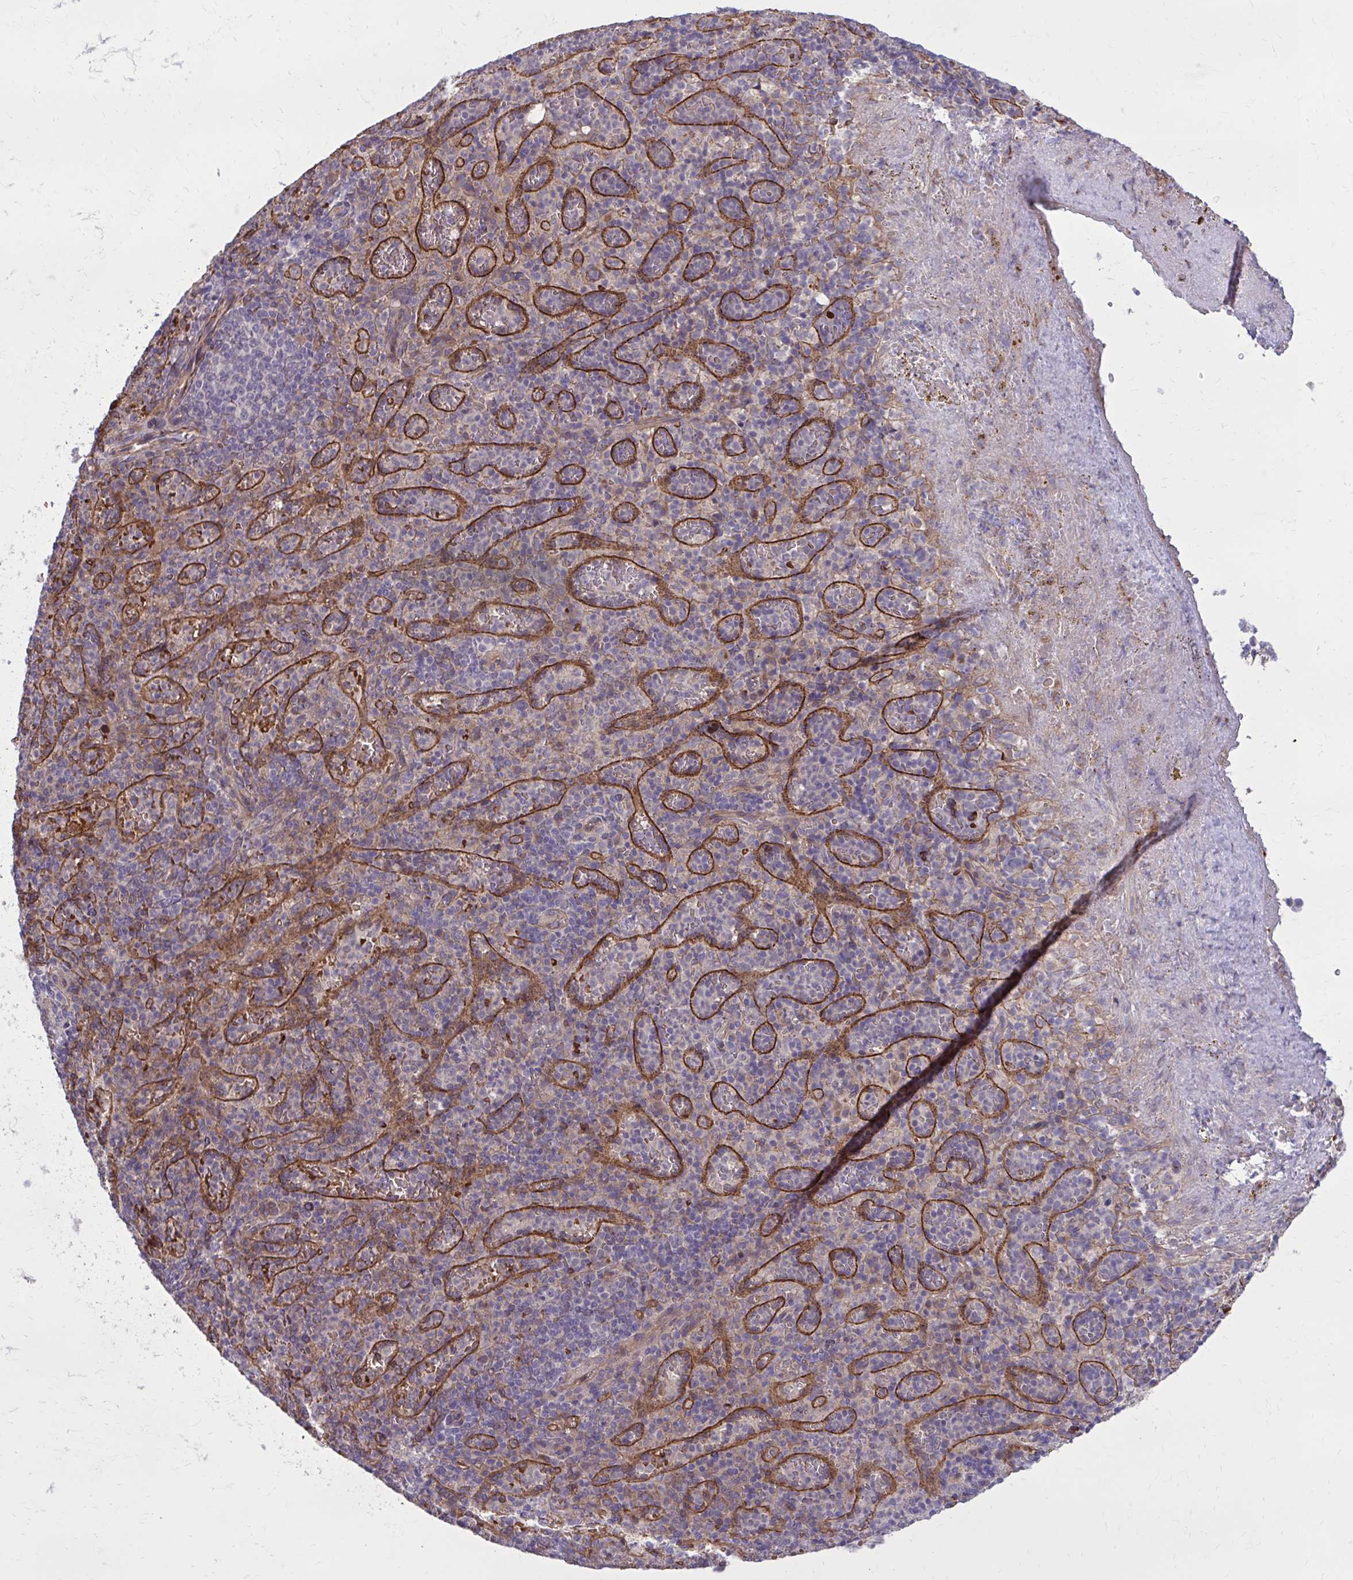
{"staining": {"intensity": "moderate", "quantity": "25%-75%", "location": "cytoplasmic/membranous"}, "tissue": "spleen", "cell_type": "Cells in red pulp", "image_type": "normal", "snomed": [{"axis": "morphology", "description": "Normal tissue, NOS"}, {"axis": "topography", "description": "Spleen"}], "caption": "The image reveals immunohistochemical staining of unremarkable spleen. There is moderate cytoplasmic/membranous expression is identified in approximately 25%-75% of cells in red pulp. The staining was performed using DAB (3,3'-diaminobenzidine) to visualize the protein expression in brown, while the nuclei were stained in blue with hematoxylin (Magnification: 20x).", "gene": "SNF8", "patient": {"sex": "female", "age": 74}}